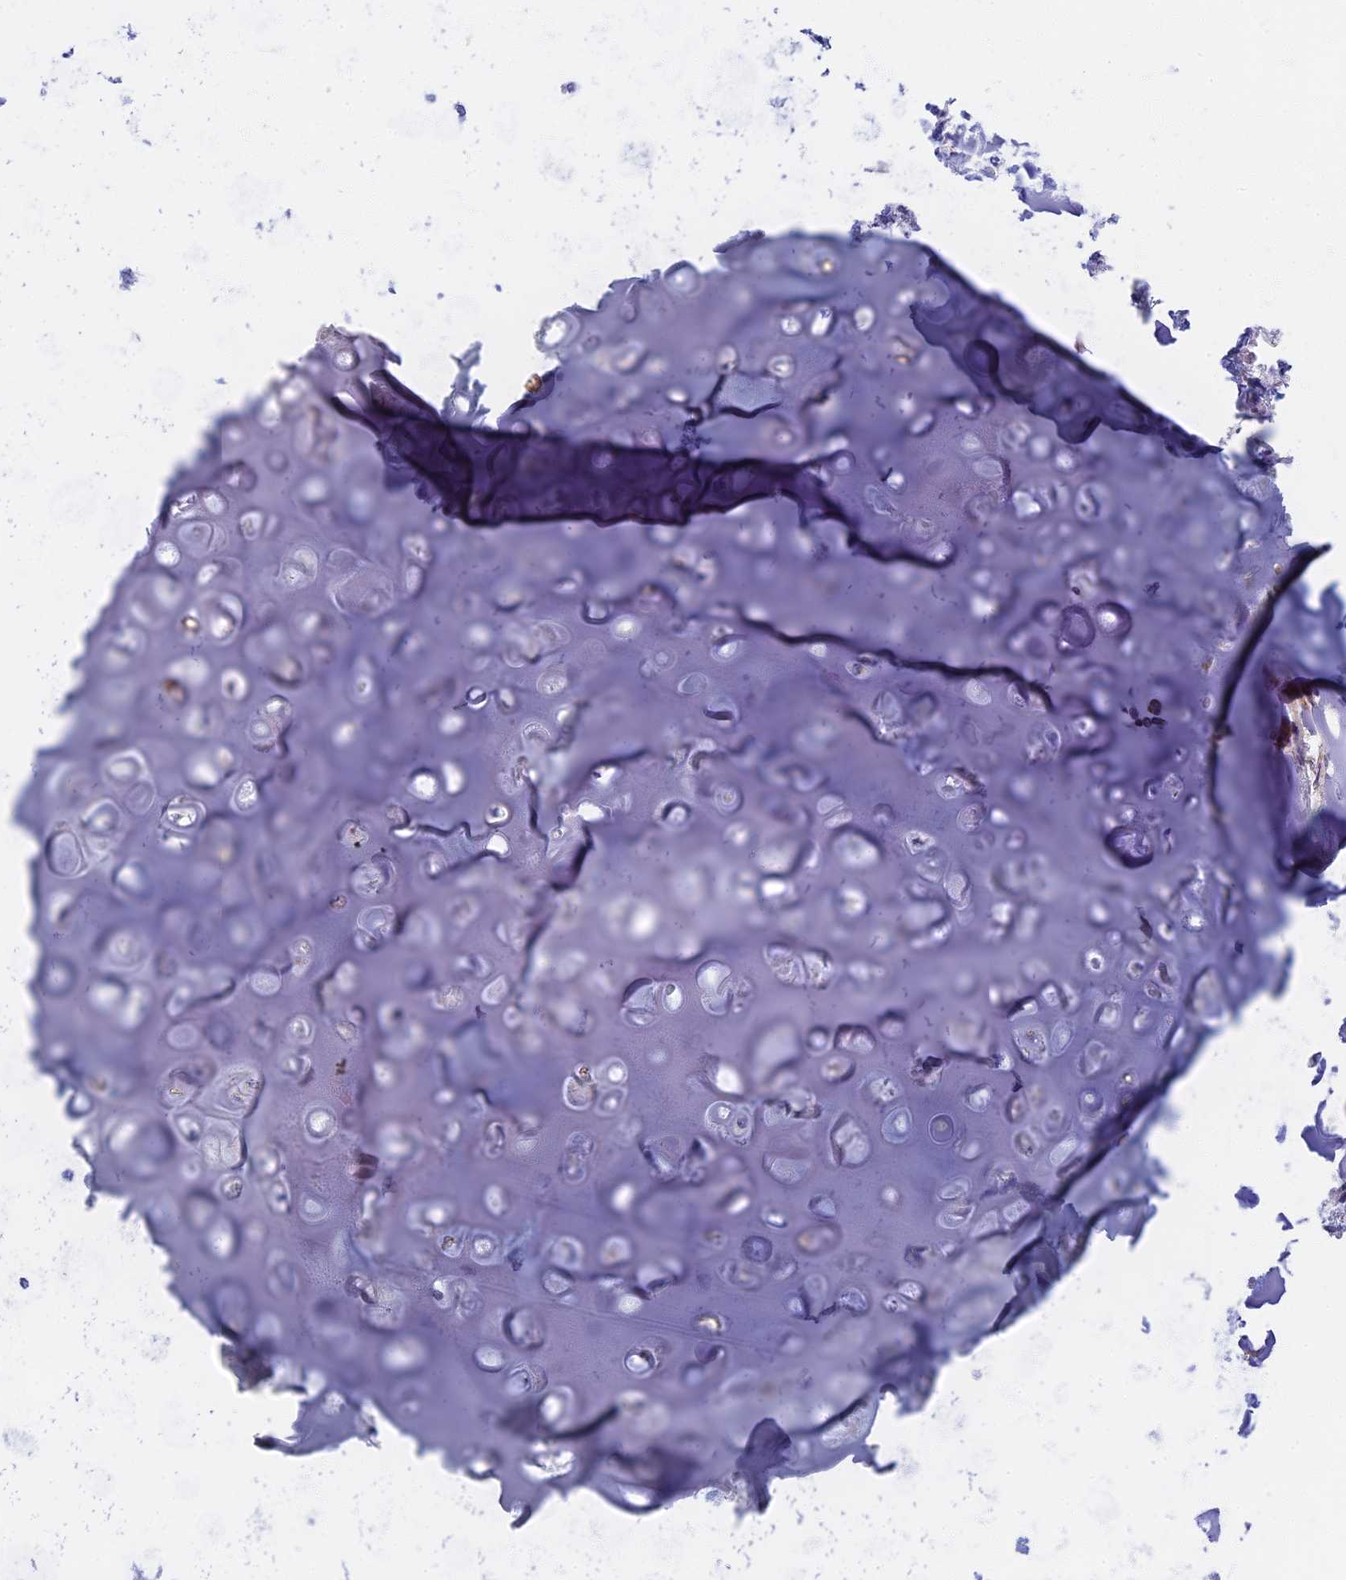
{"staining": {"intensity": "negative", "quantity": "none", "location": "none"}, "tissue": "lung cancer", "cell_type": "Tumor cells", "image_type": "cancer", "snomed": [{"axis": "morphology", "description": "Squamous cell carcinoma, NOS"}, {"axis": "topography", "description": "Lung"}], "caption": "Immunohistochemical staining of squamous cell carcinoma (lung) shows no significant positivity in tumor cells.", "gene": "DDX51", "patient": {"sex": "male", "age": 66}}